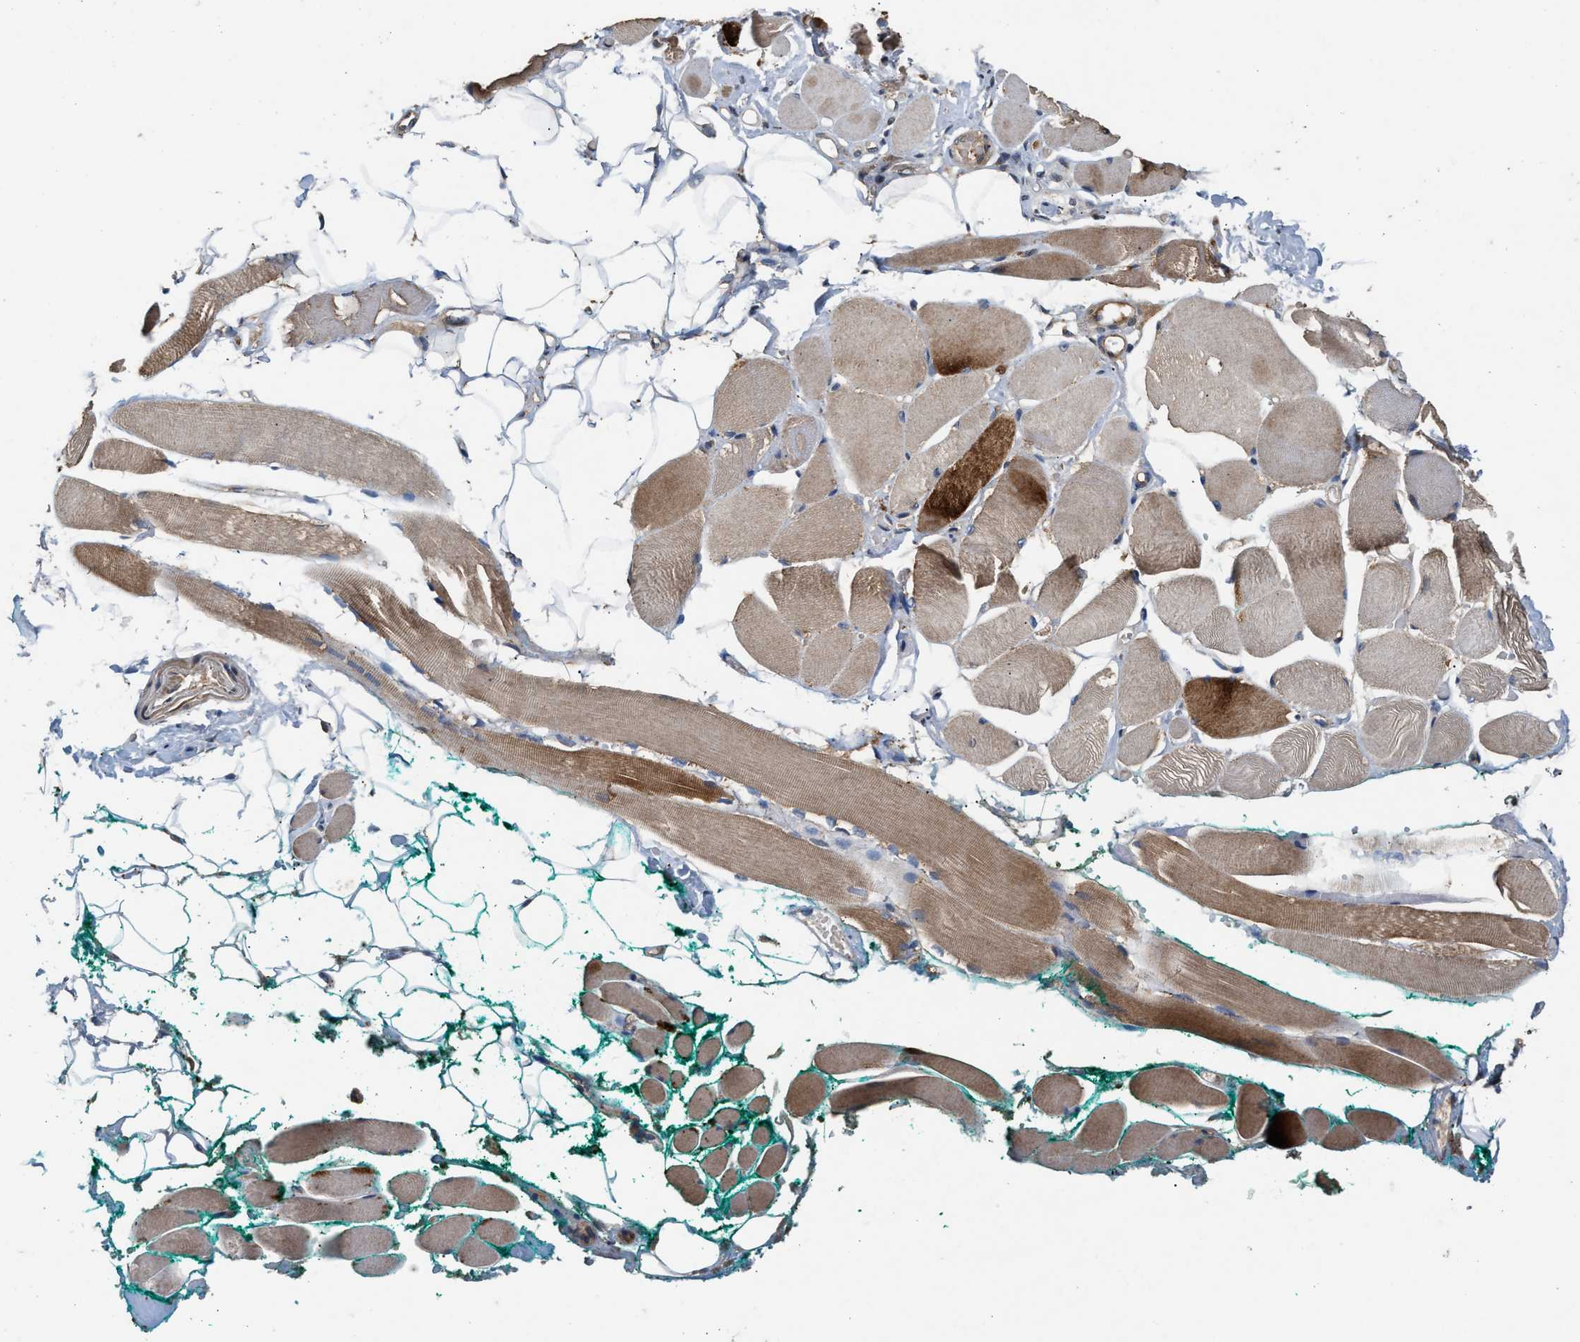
{"staining": {"intensity": "strong", "quantity": "<25%", "location": "cytoplasmic/membranous"}, "tissue": "skeletal muscle", "cell_type": "Myocytes", "image_type": "normal", "snomed": [{"axis": "morphology", "description": "Normal tissue, NOS"}, {"axis": "topography", "description": "Skeletal muscle"}, {"axis": "topography", "description": "Peripheral nerve tissue"}], "caption": "About <25% of myocytes in benign human skeletal muscle display strong cytoplasmic/membranous protein expression as visualized by brown immunohistochemical staining.", "gene": "RUSC2", "patient": {"sex": "female", "age": 84}}